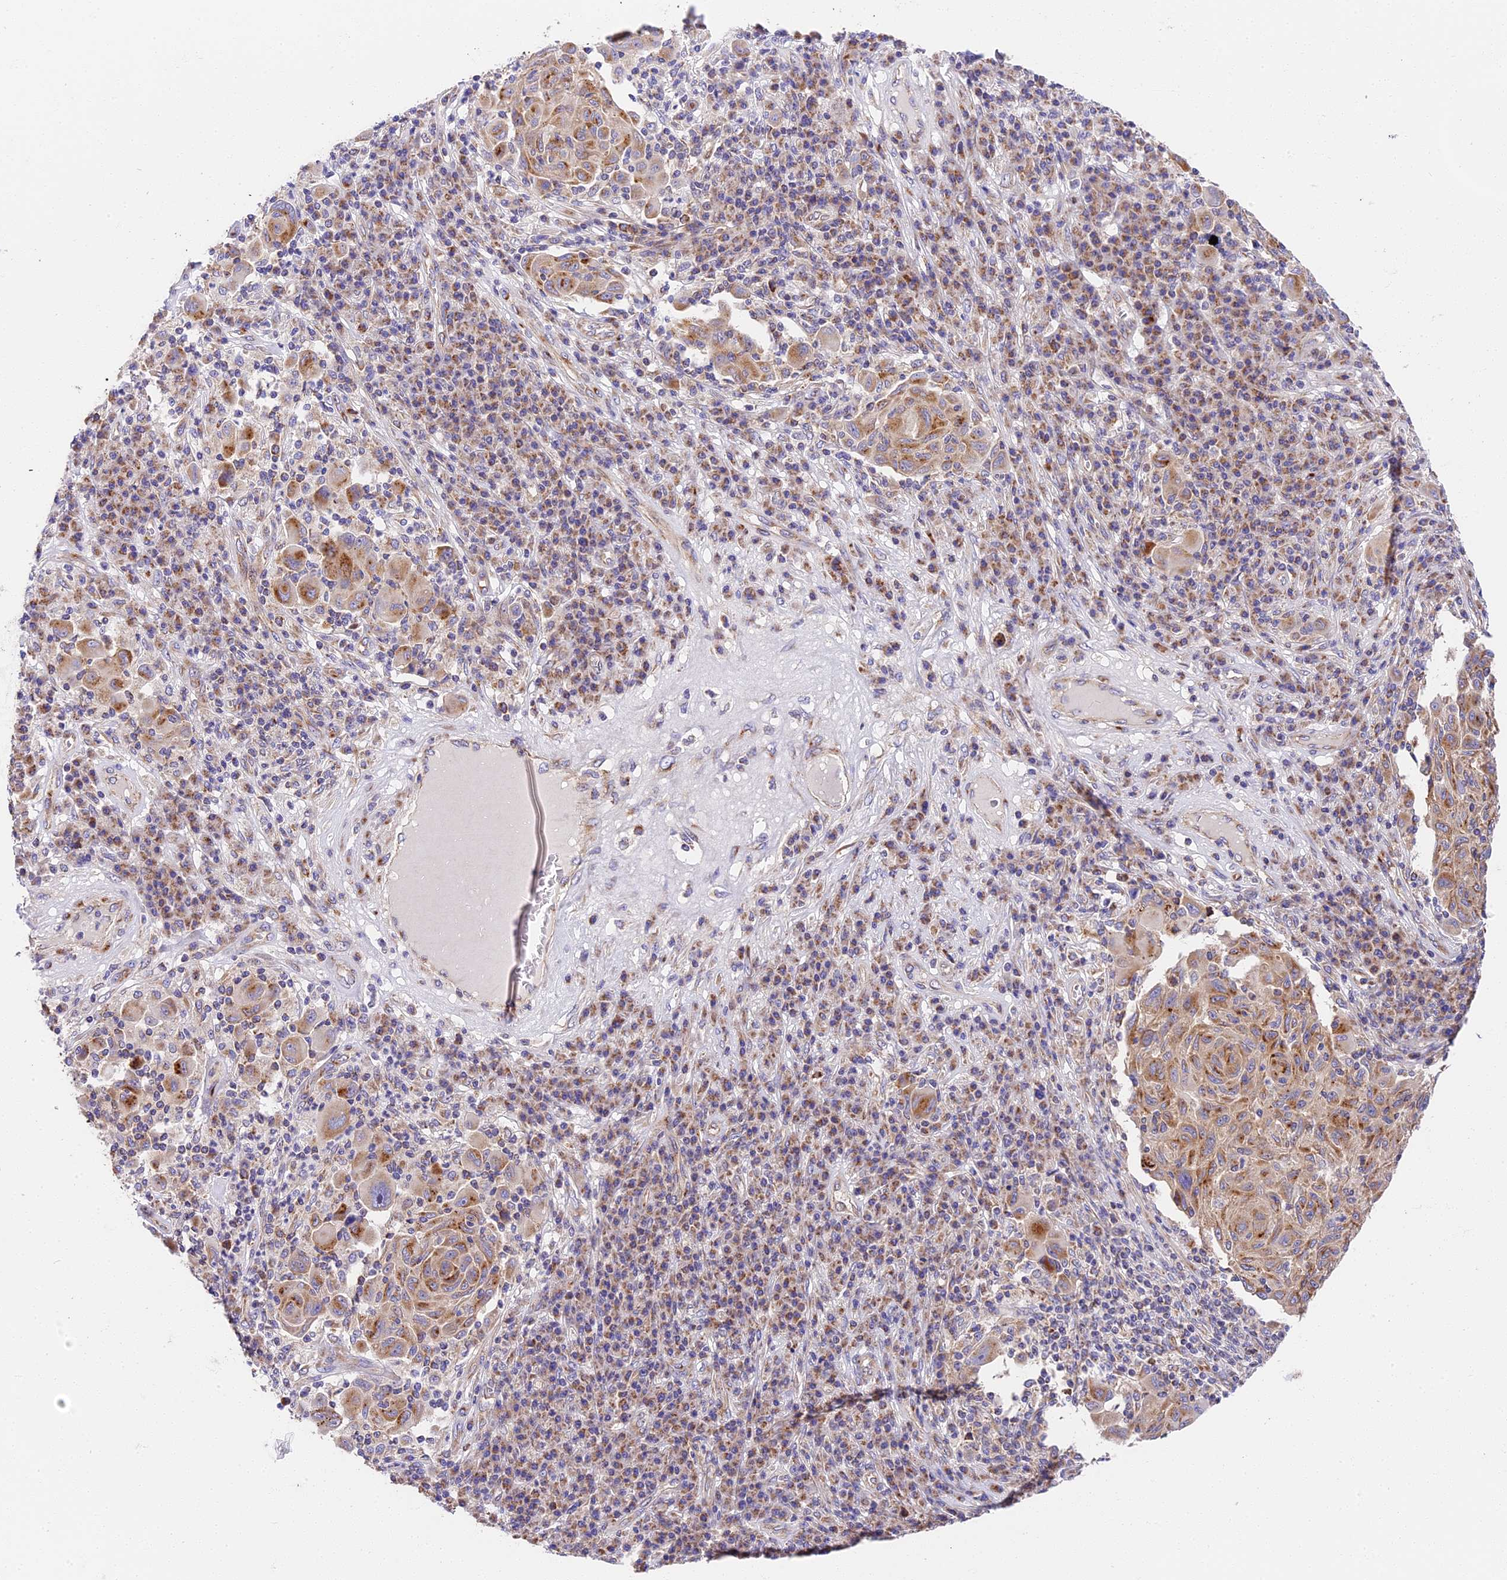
{"staining": {"intensity": "weak", "quantity": "25%-75%", "location": "cytoplasmic/membranous"}, "tissue": "melanoma", "cell_type": "Tumor cells", "image_type": "cancer", "snomed": [{"axis": "morphology", "description": "Malignant melanoma, NOS"}, {"axis": "topography", "description": "Skin"}], "caption": "Malignant melanoma stained with DAB immunohistochemistry displays low levels of weak cytoplasmic/membranous staining in approximately 25%-75% of tumor cells.", "gene": "MRAS", "patient": {"sex": "male", "age": 53}}